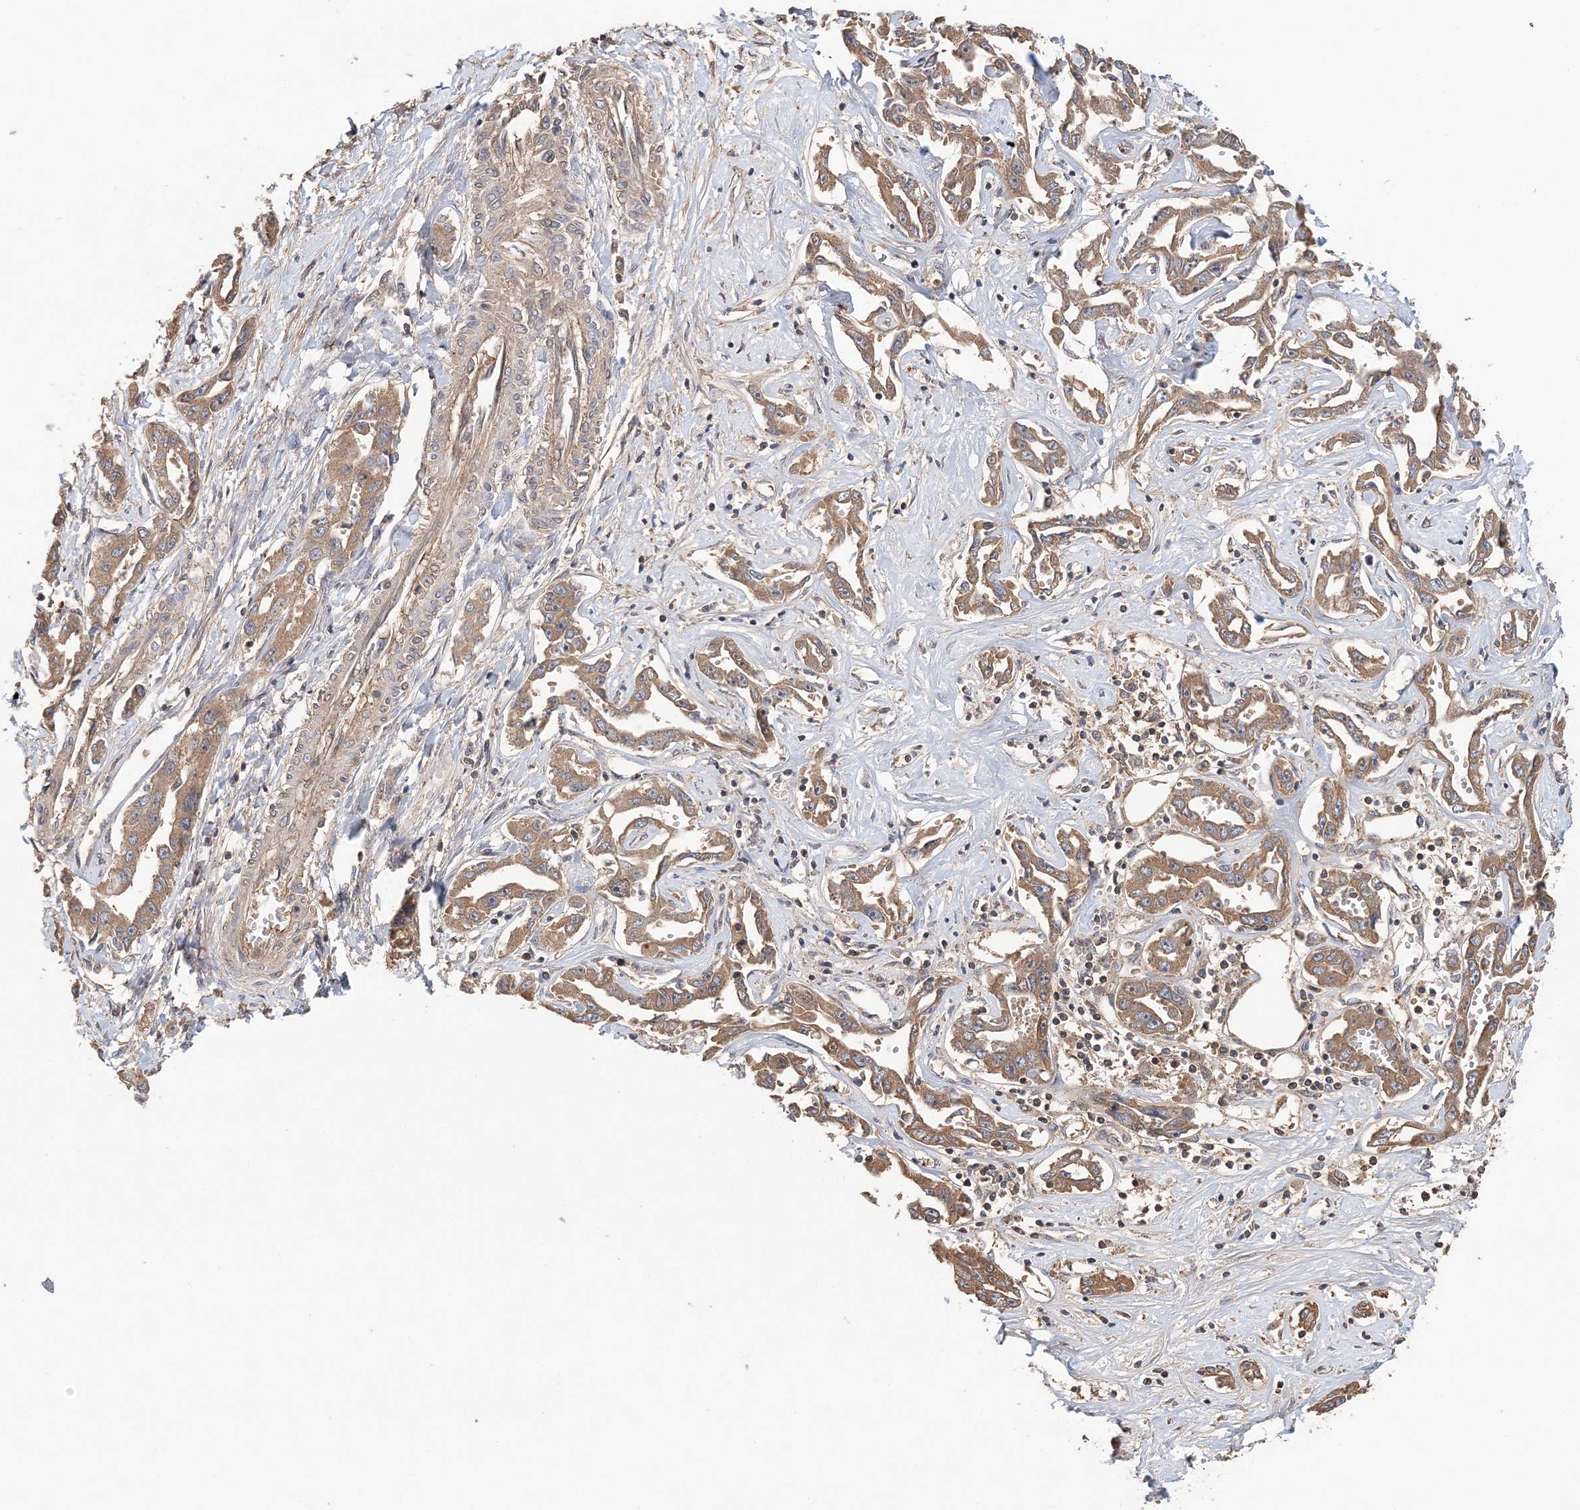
{"staining": {"intensity": "moderate", "quantity": ">75%", "location": "cytoplasmic/membranous"}, "tissue": "liver cancer", "cell_type": "Tumor cells", "image_type": "cancer", "snomed": [{"axis": "morphology", "description": "Cholangiocarcinoma"}, {"axis": "topography", "description": "Liver"}], "caption": "About >75% of tumor cells in human liver cancer (cholangiocarcinoma) display moderate cytoplasmic/membranous protein expression as visualized by brown immunohistochemical staining.", "gene": "SYCP3", "patient": {"sex": "male", "age": 59}}